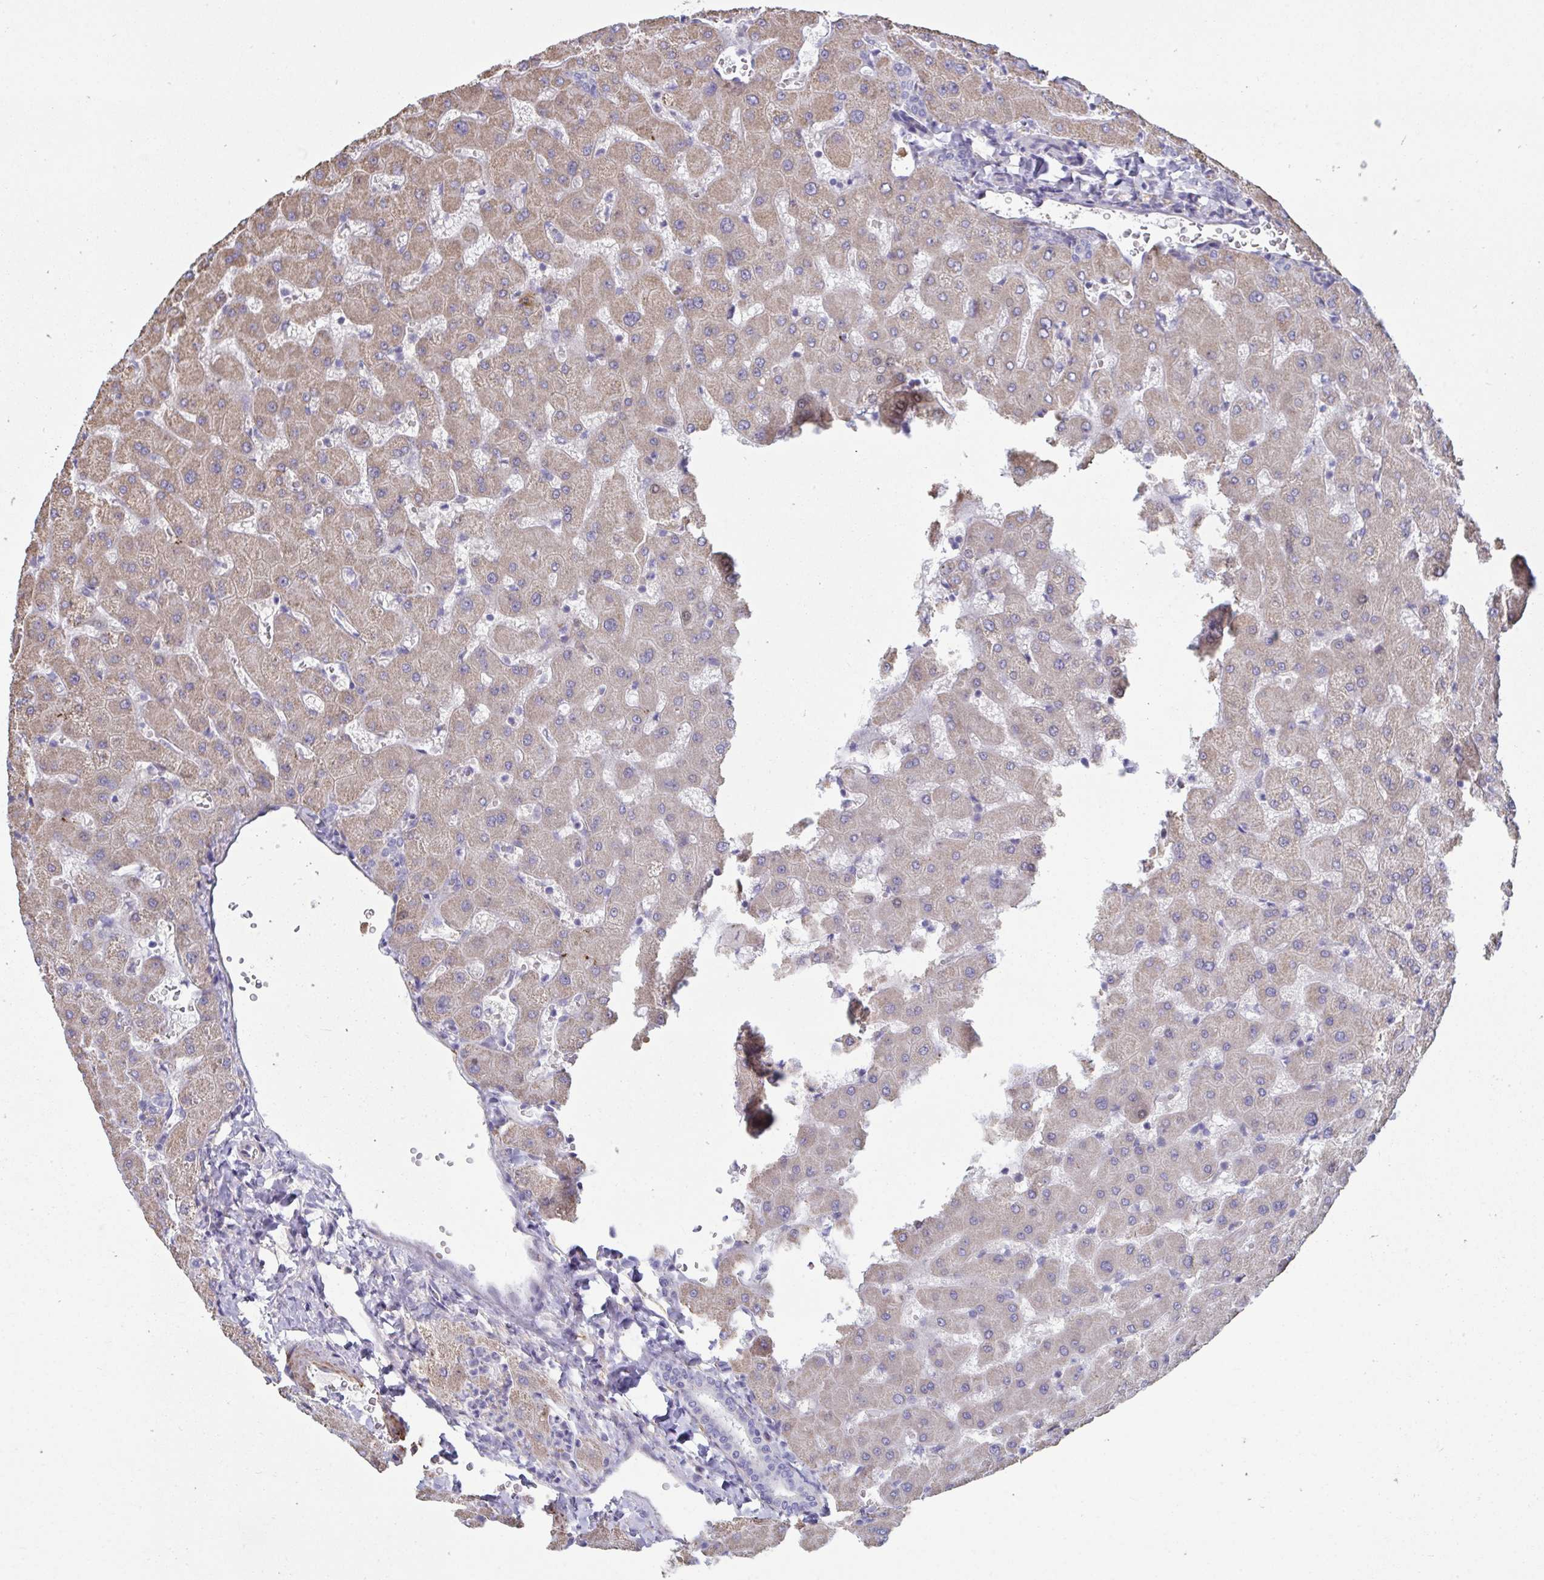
{"staining": {"intensity": "negative", "quantity": "none", "location": "none"}, "tissue": "liver", "cell_type": "Cholangiocytes", "image_type": "normal", "snomed": [{"axis": "morphology", "description": "Normal tissue, NOS"}, {"axis": "topography", "description": "Liver"}], "caption": "High power microscopy micrograph of an immunohistochemistry micrograph of benign liver, revealing no significant expression in cholangiocytes.", "gene": "IL37", "patient": {"sex": "female", "age": 63}}